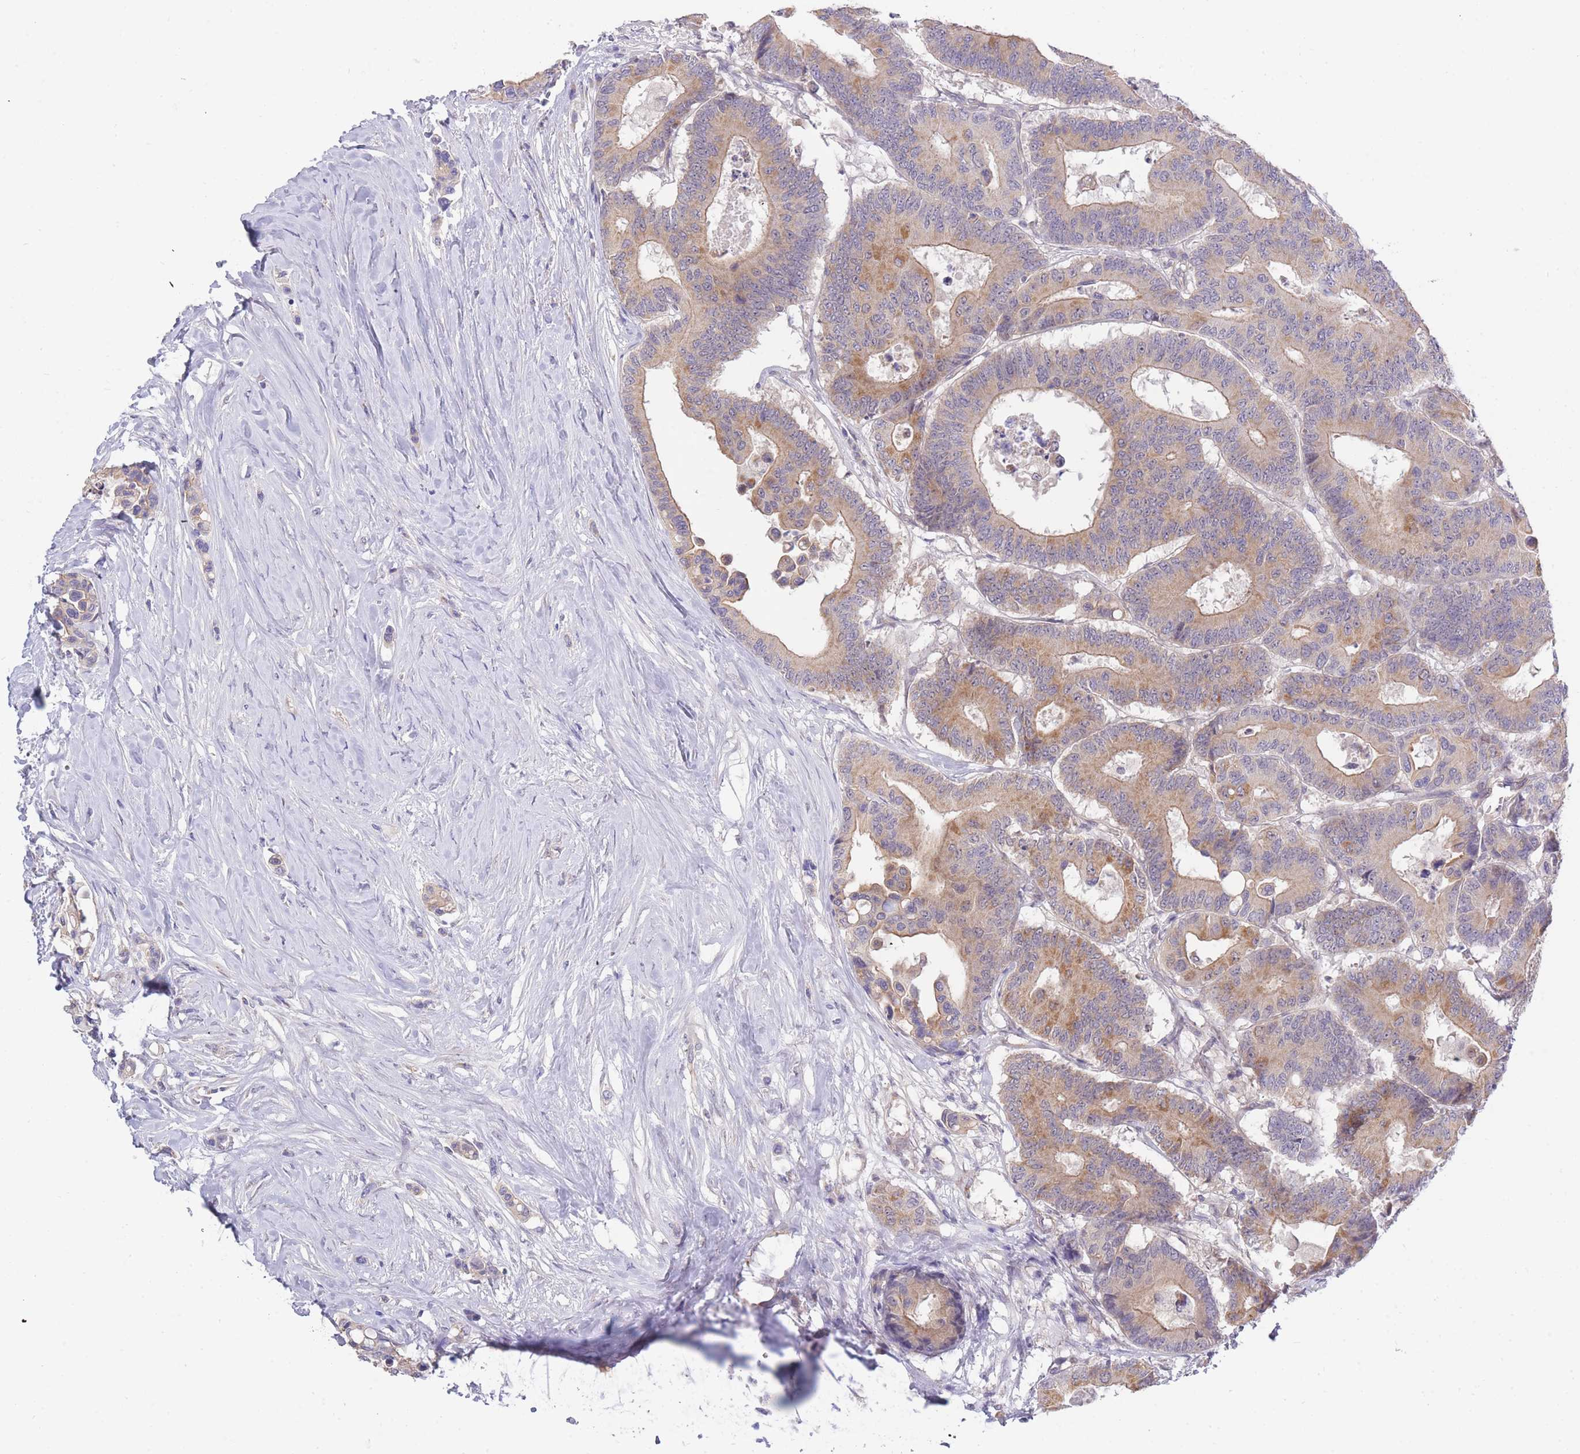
{"staining": {"intensity": "moderate", "quantity": "25%-75%", "location": "cytoplasmic/membranous"}, "tissue": "colorectal cancer", "cell_type": "Tumor cells", "image_type": "cancer", "snomed": [{"axis": "morphology", "description": "Normal tissue, NOS"}, {"axis": "morphology", "description": "Adenocarcinoma, NOS"}, {"axis": "topography", "description": "Colon"}], "caption": "Immunohistochemical staining of colorectal cancer reveals medium levels of moderate cytoplasmic/membranous protein expression in approximately 25%-75% of tumor cells.", "gene": "C19orf25", "patient": {"sex": "male", "age": 82}}